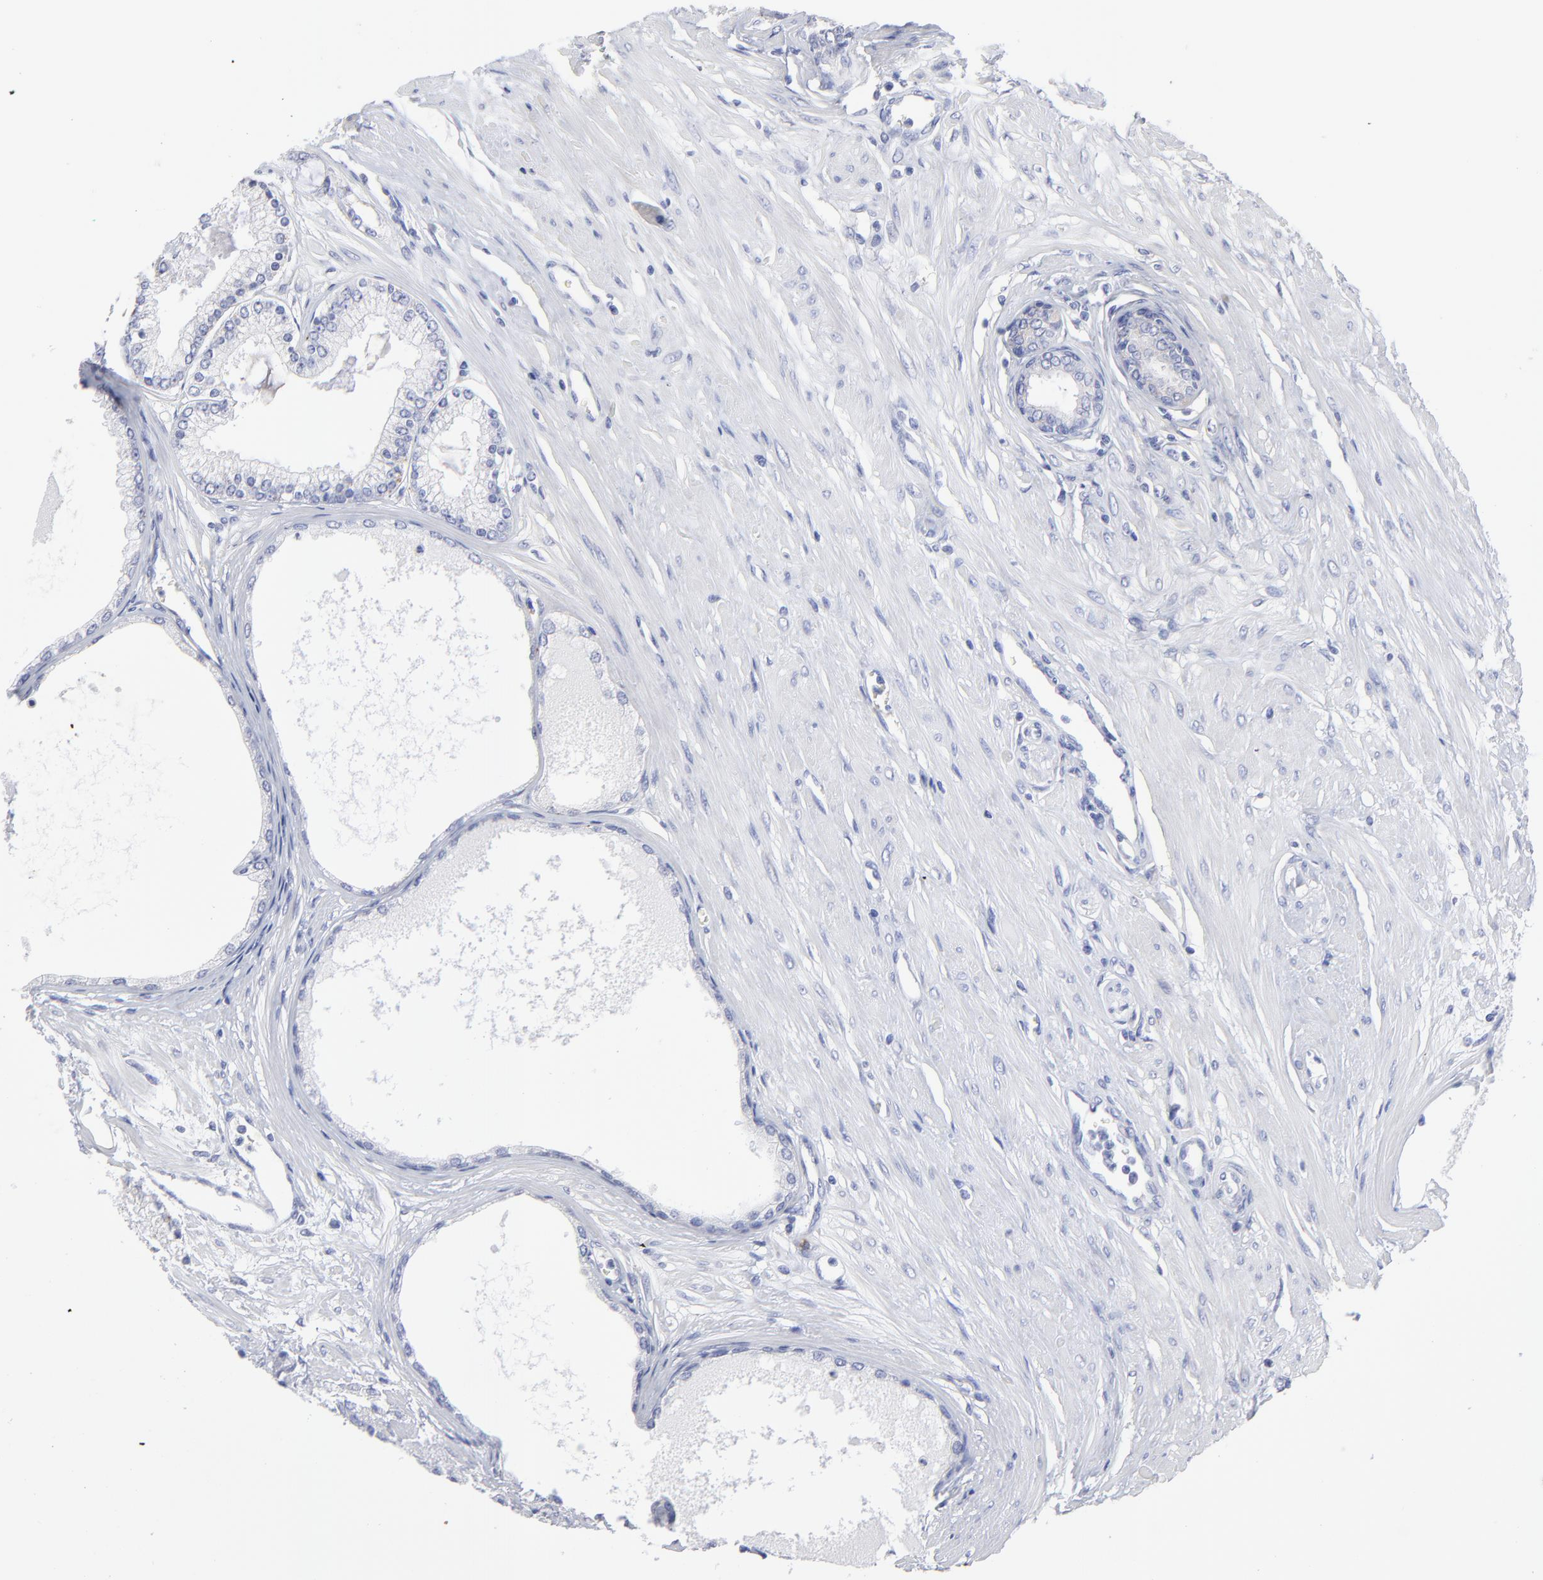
{"staining": {"intensity": "moderate", "quantity": "25%-75%", "location": "cytoplasmic/membranous"}, "tissue": "prostate cancer", "cell_type": "Tumor cells", "image_type": "cancer", "snomed": [{"axis": "morphology", "description": "Adenocarcinoma, Medium grade"}, {"axis": "topography", "description": "Prostate"}], "caption": "Tumor cells display medium levels of moderate cytoplasmic/membranous positivity in about 25%-75% of cells in human prostate medium-grade adenocarcinoma.", "gene": "DUSP9", "patient": {"sex": "male", "age": 72}}